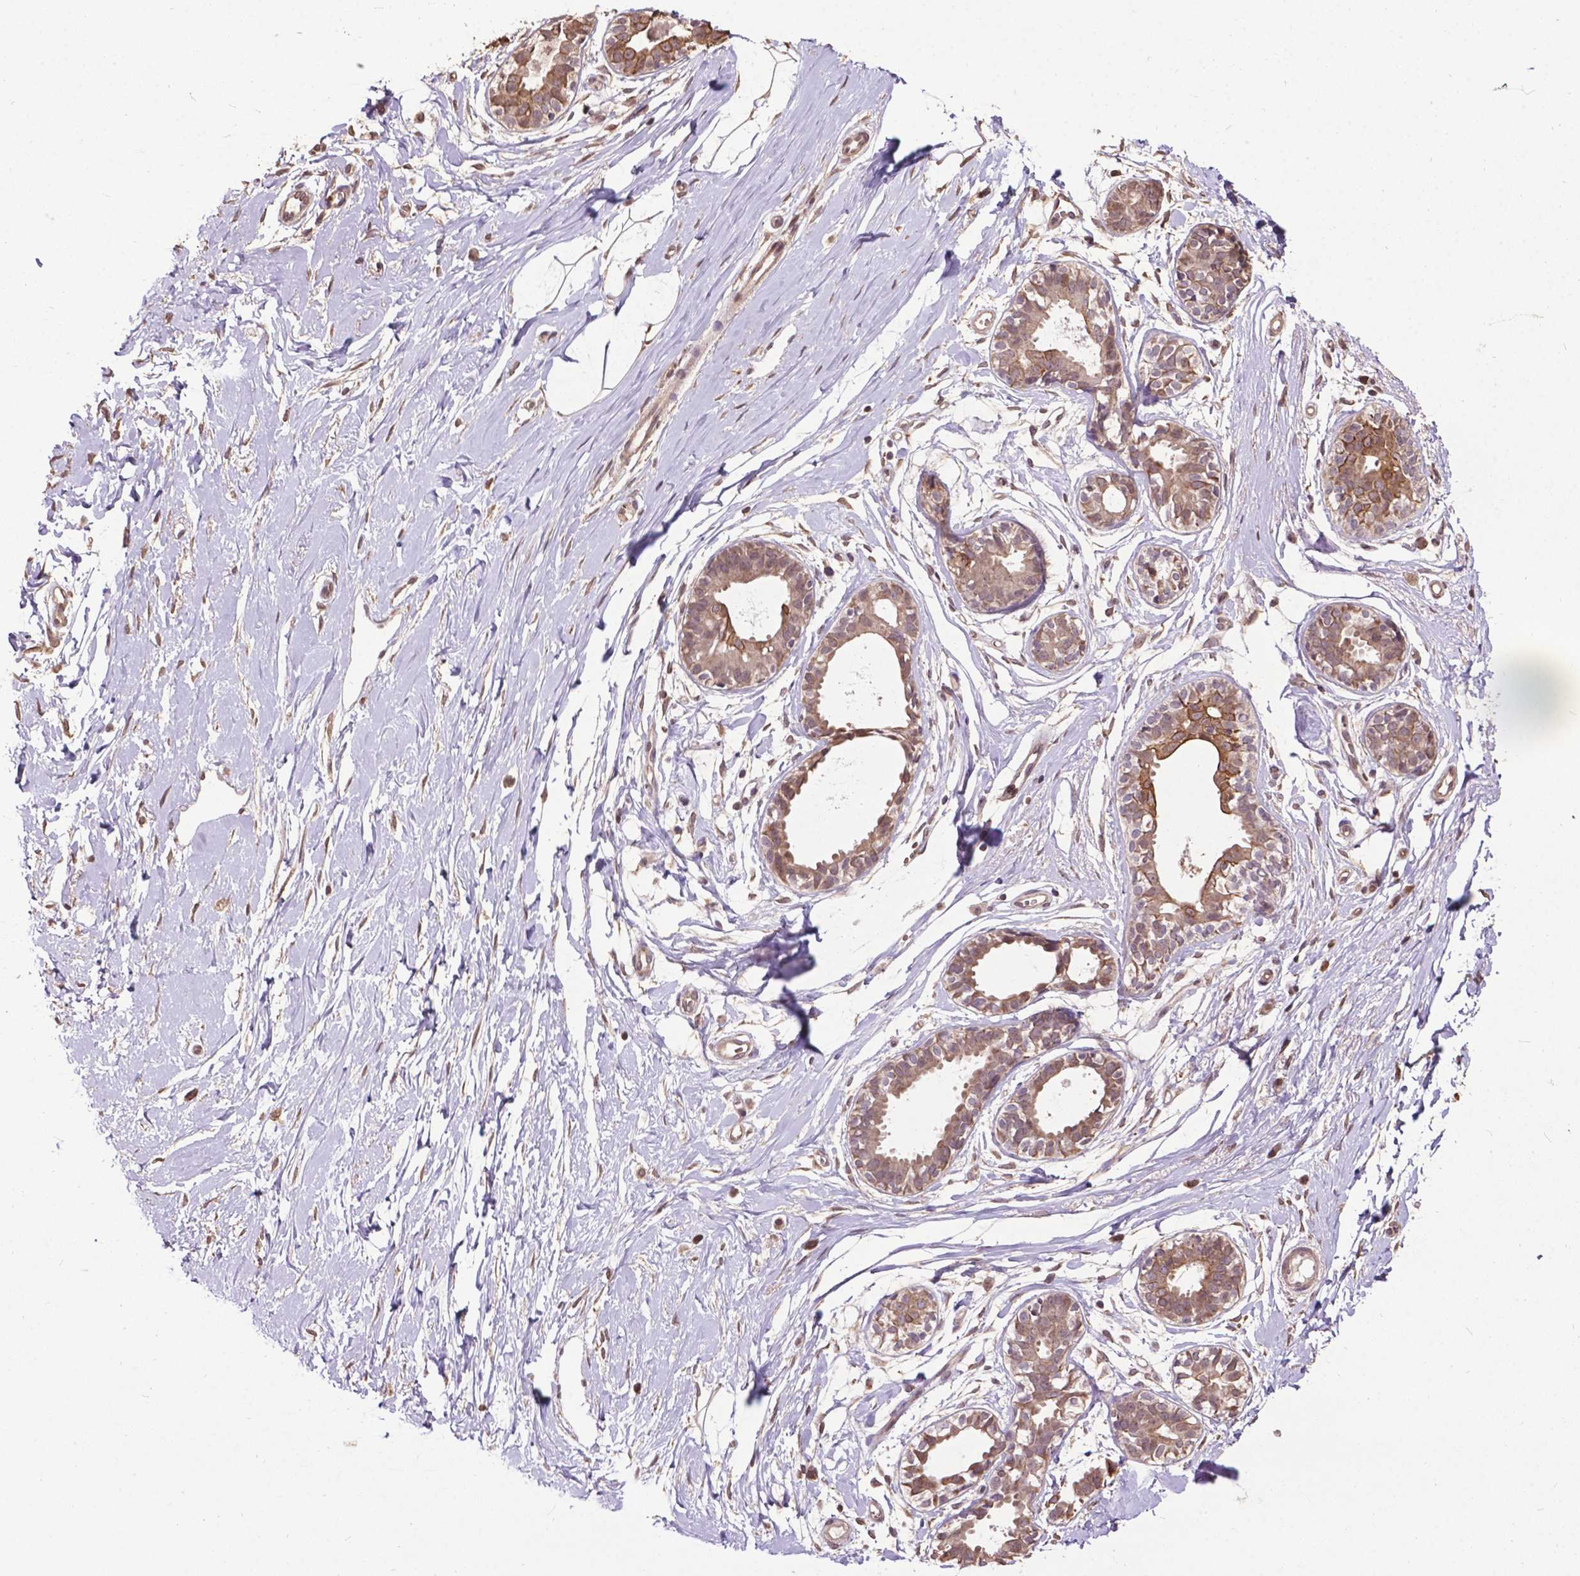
{"staining": {"intensity": "weak", "quantity": "25%-75%", "location": "cytoplasmic/membranous"}, "tissue": "breast", "cell_type": "Adipocytes", "image_type": "normal", "snomed": [{"axis": "morphology", "description": "Normal tissue, NOS"}, {"axis": "topography", "description": "Breast"}], "caption": "Adipocytes exhibit weak cytoplasmic/membranous expression in approximately 25%-75% of cells in benign breast.", "gene": "GLRA2", "patient": {"sex": "female", "age": 49}}